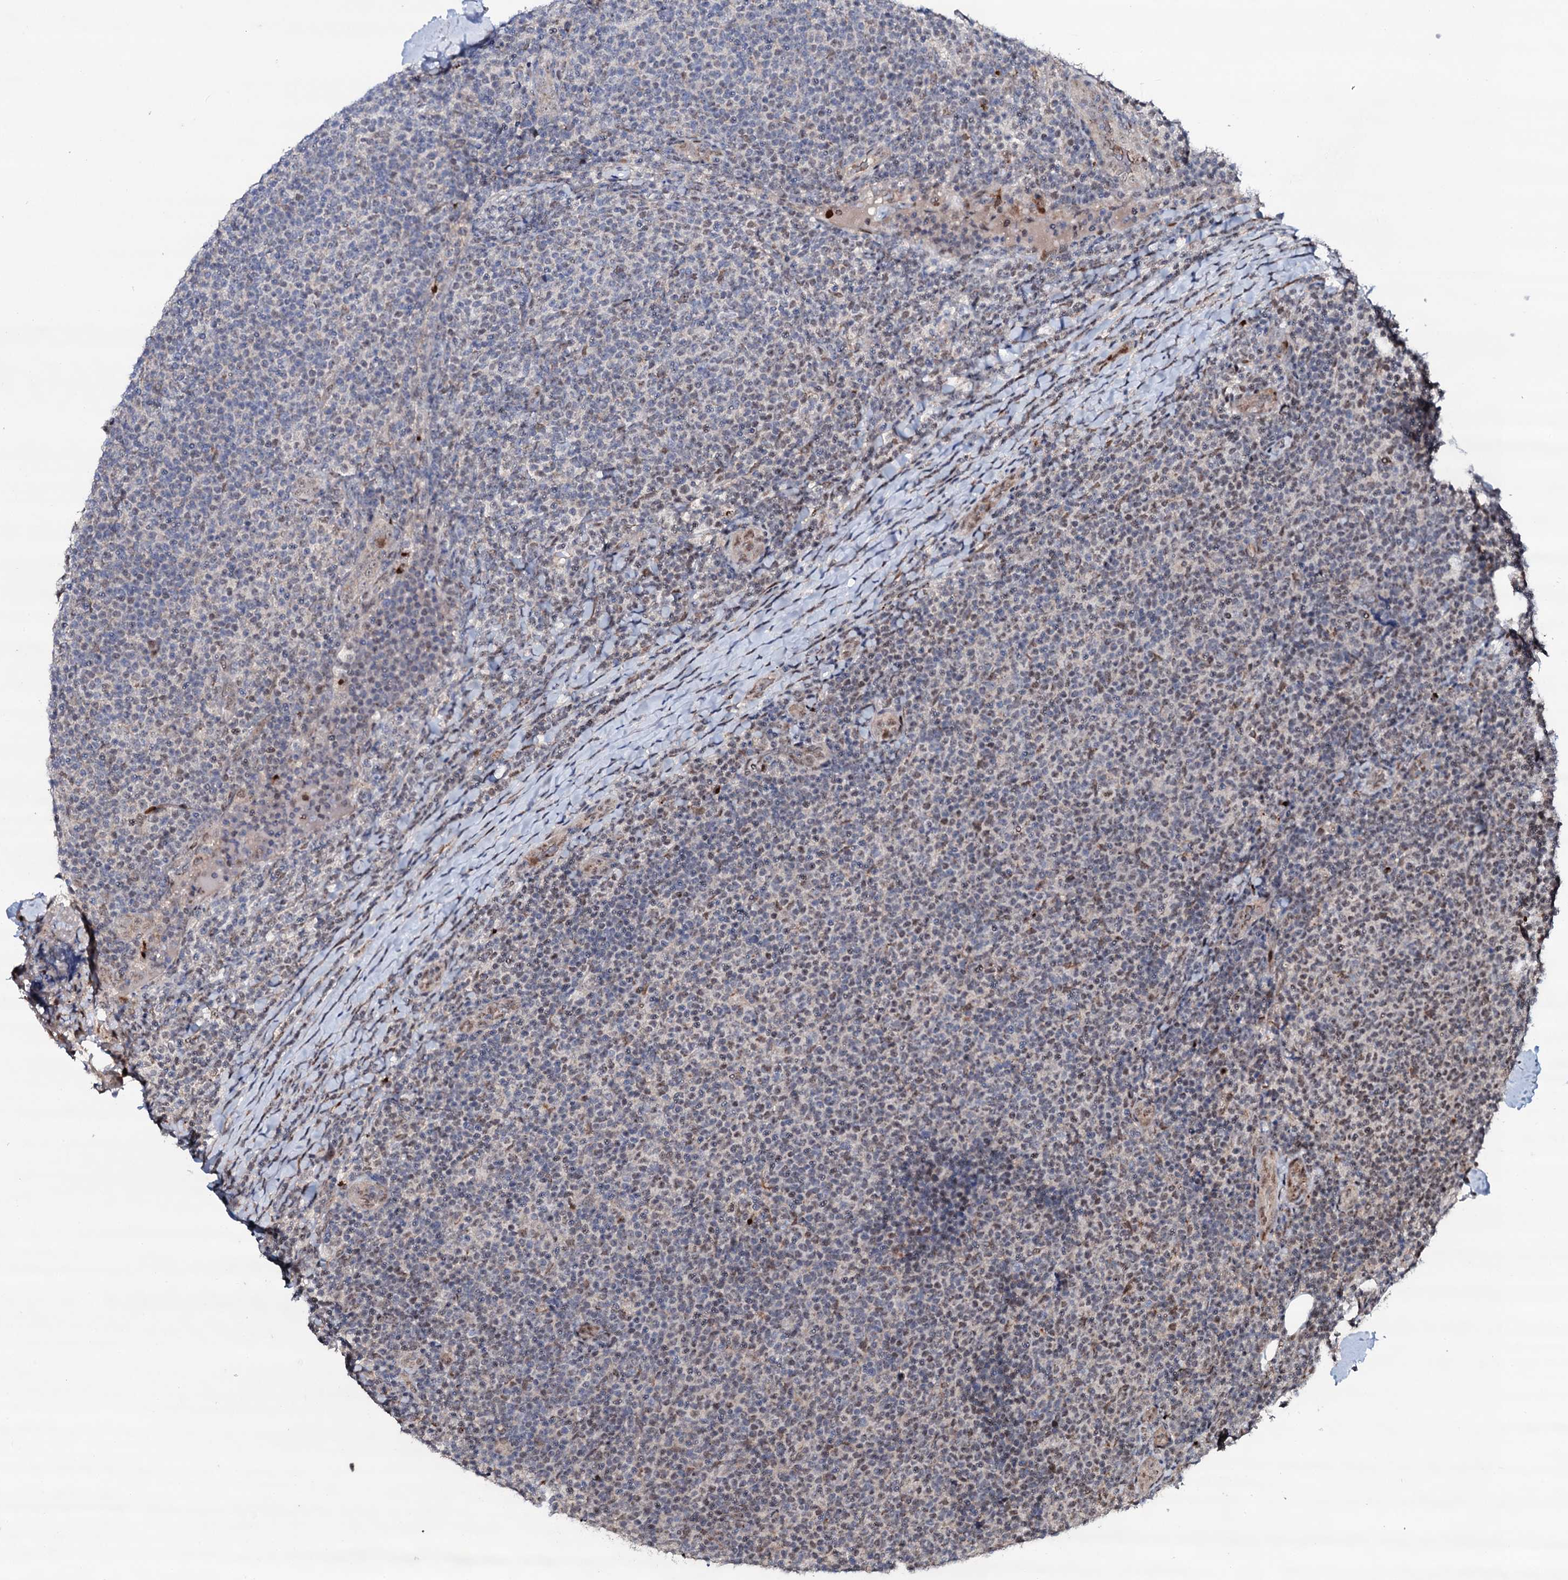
{"staining": {"intensity": "weak", "quantity": "25%-75%", "location": "nuclear"}, "tissue": "lymphoma", "cell_type": "Tumor cells", "image_type": "cancer", "snomed": [{"axis": "morphology", "description": "Malignant lymphoma, non-Hodgkin's type, Low grade"}, {"axis": "topography", "description": "Lymph node"}], "caption": "Tumor cells display weak nuclear staining in about 25%-75% of cells in lymphoma.", "gene": "COG6", "patient": {"sex": "male", "age": 66}}